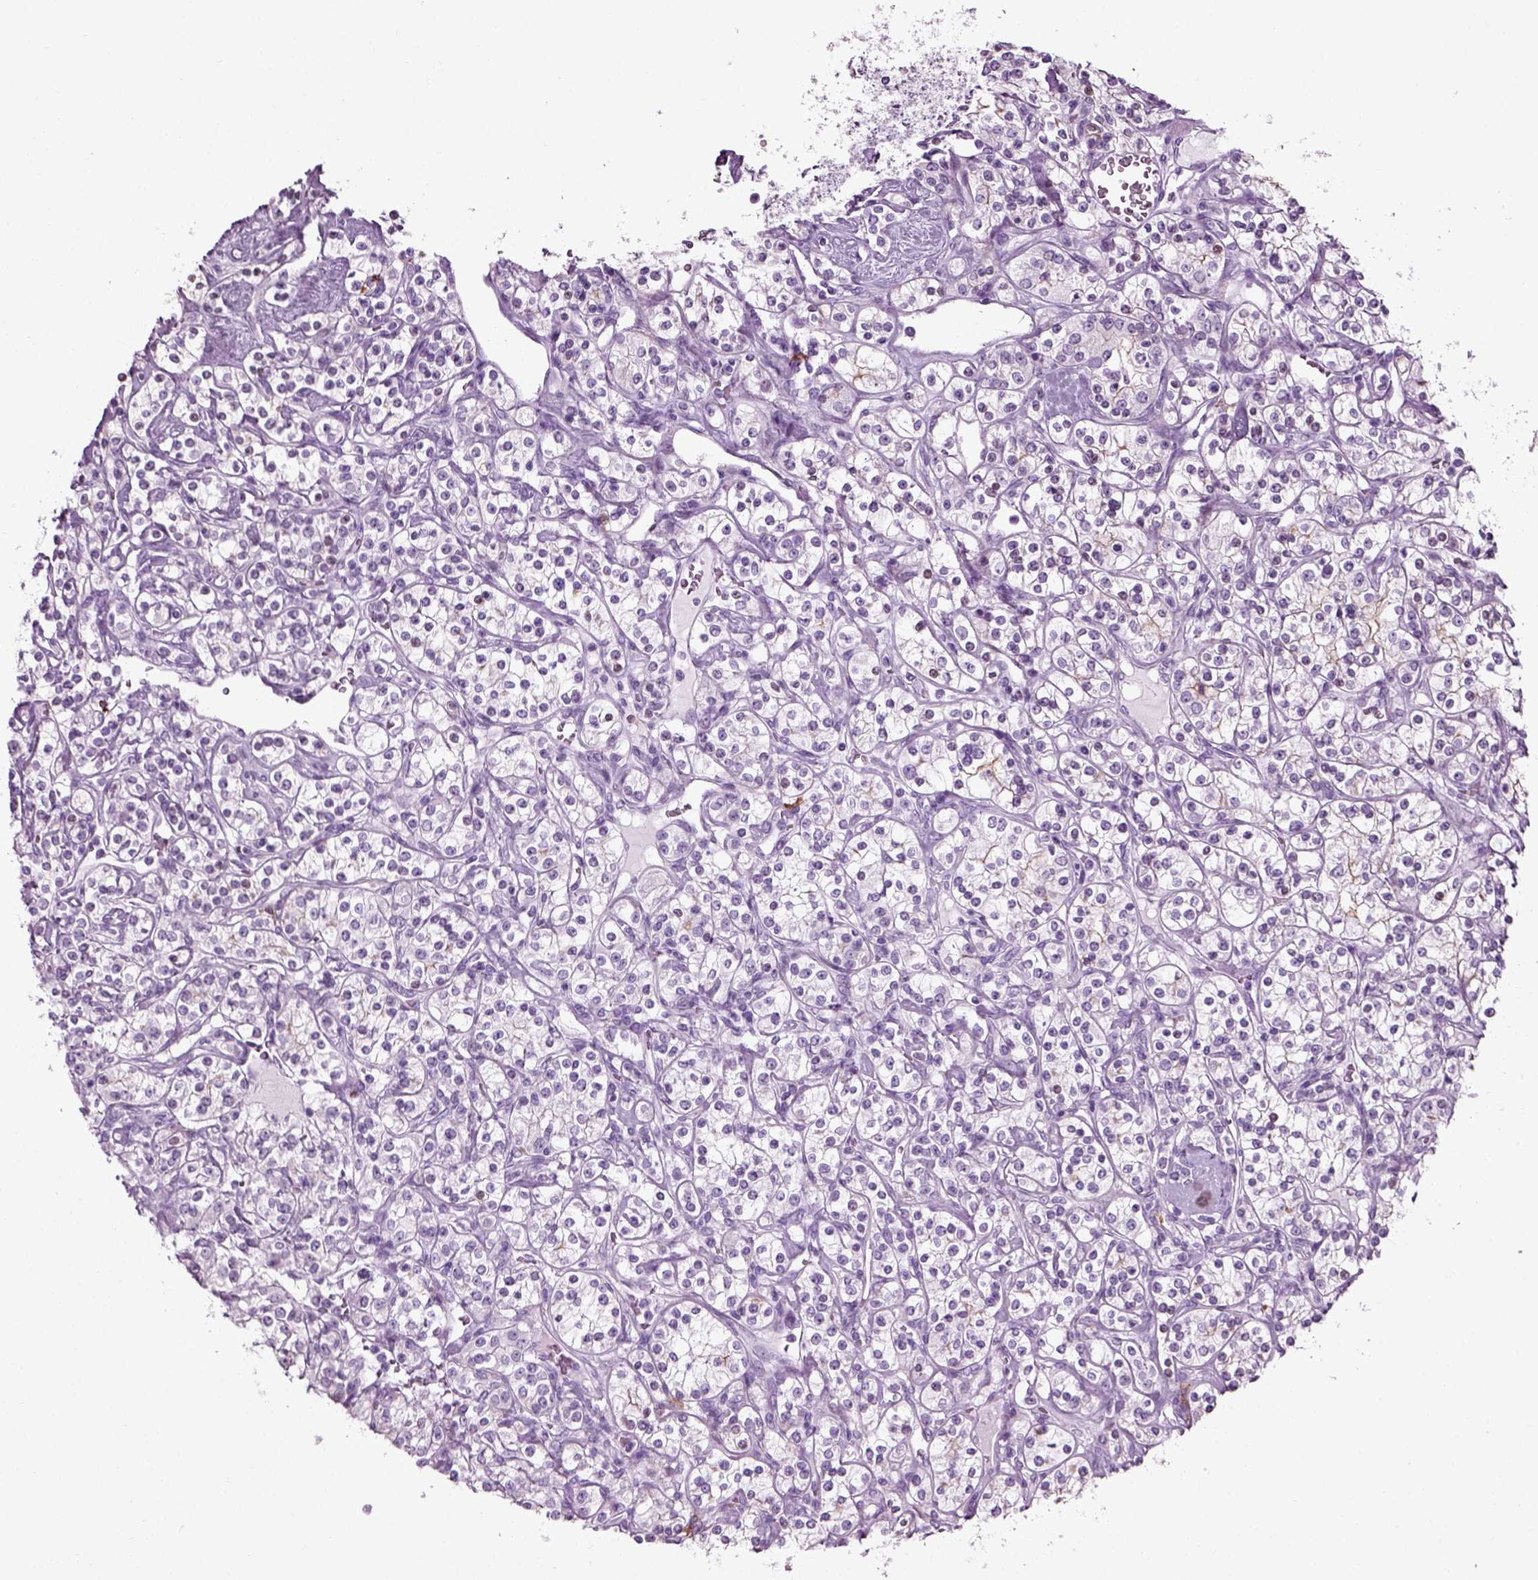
{"staining": {"intensity": "weak", "quantity": "<25%", "location": "cytoplasmic/membranous"}, "tissue": "renal cancer", "cell_type": "Tumor cells", "image_type": "cancer", "snomed": [{"axis": "morphology", "description": "Adenocarcinoma, NOS"}, {"axis": "topography", "description": "Kidney"}], "caption": "The IHC photomicrograph has no significant staining in tumor cells of renal cancer (adenocarcinoma) tissue.", "gene": "SLC26A8", "patient": {"sex": "male", "age": 77}}